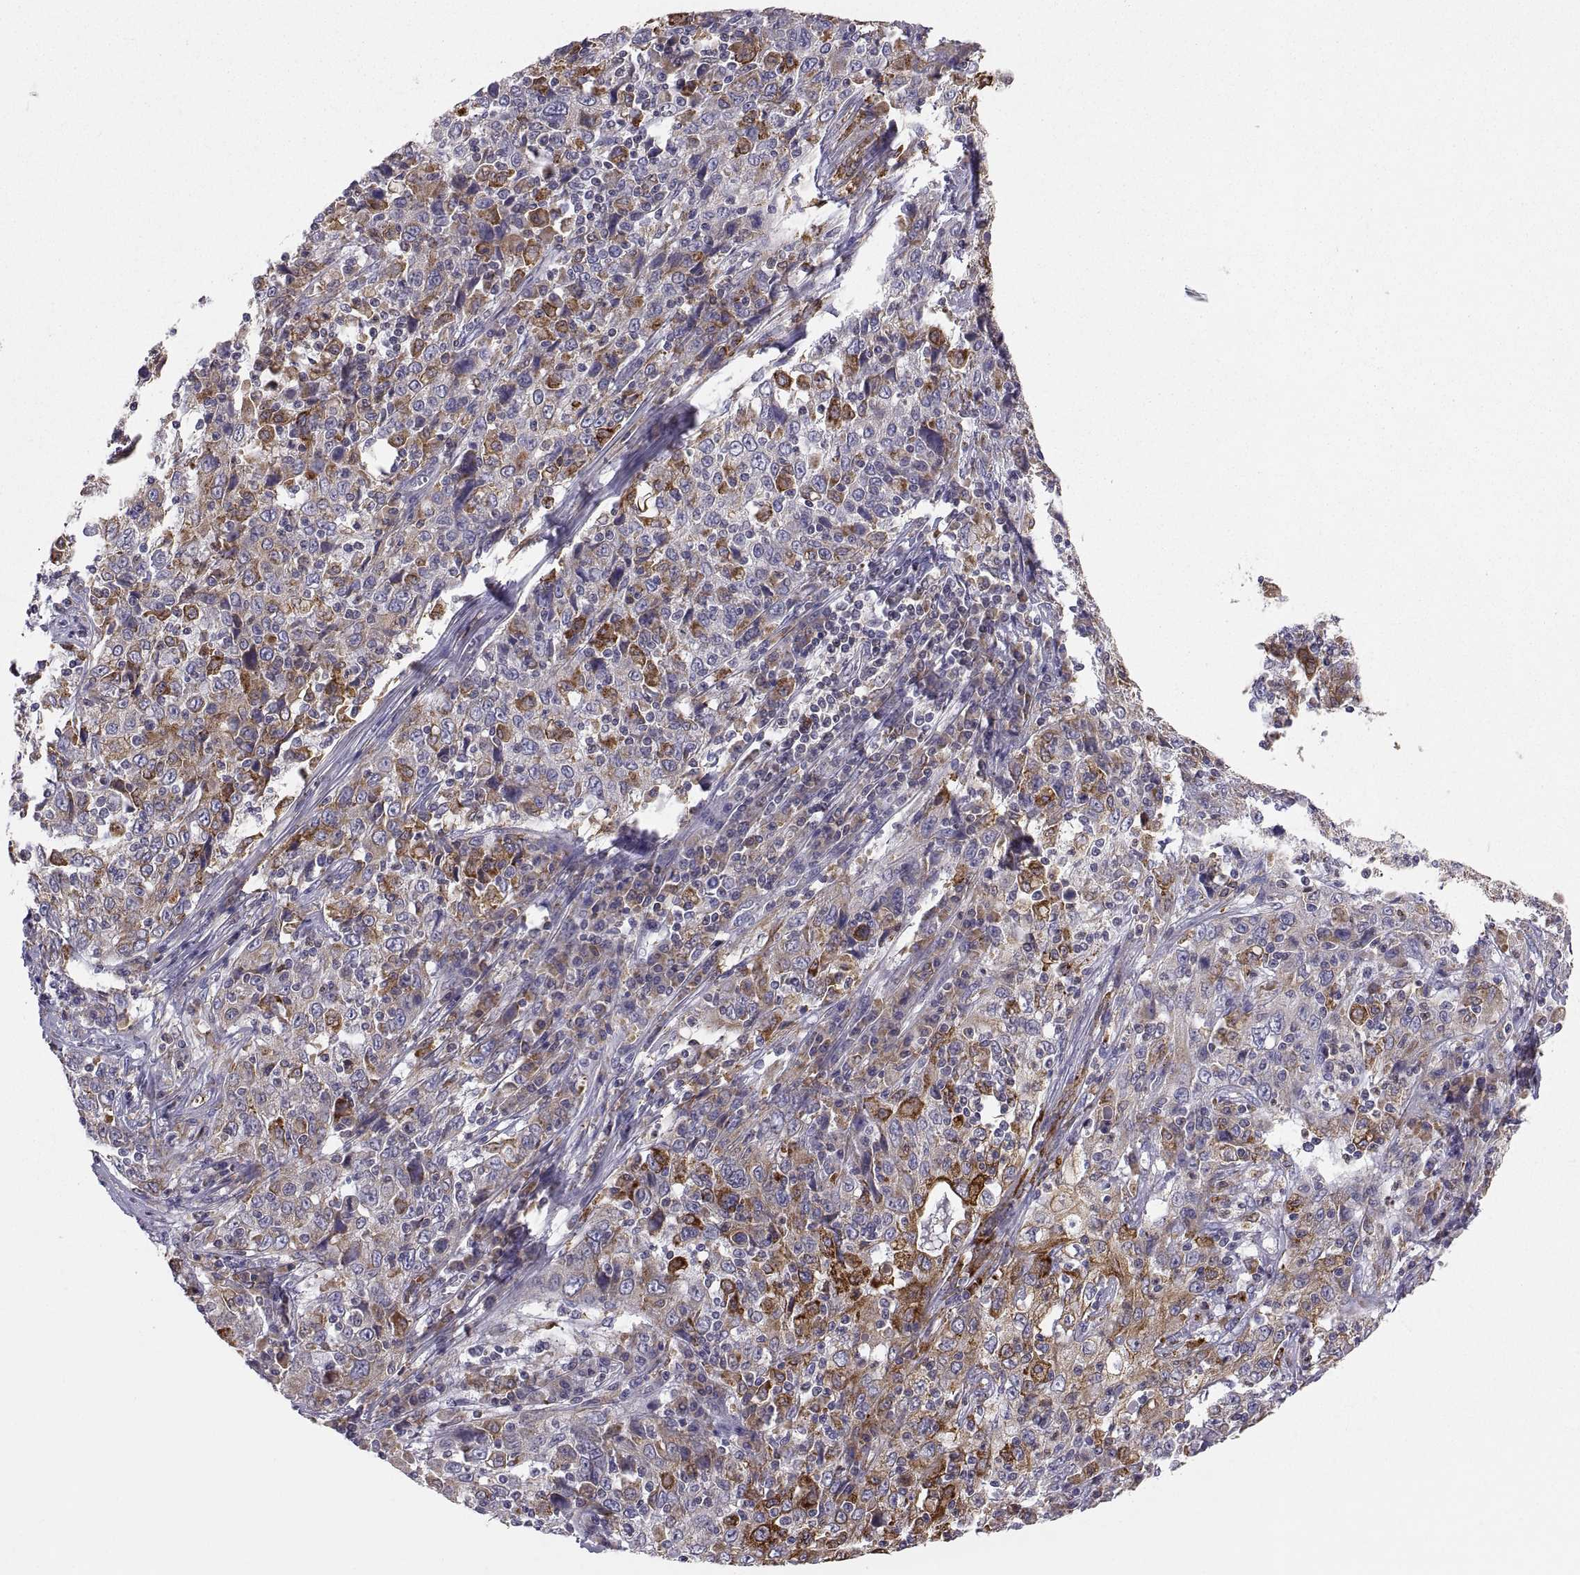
{"staining": {"intensity": "moderate", "quantity": "25%-75%", "location": "cytoplasmic/membranous"}, "tissue": "cervical cancer", "cell_type": "Tumor cells", "image_type": "cancer", "snomed": [{"axis": "morphology", "description": "Squamous cell carcinoma, NOS"}, {"axis": "topography", "description": "Cervix"}], "caption": "About 25%-75% of tumor cells in cervical cancer show moderate cytoplasmic/membranous protein expression as visualized by brown immunohistochemical staining.", "gene": "ERO1A", "patient": {"sex": "female", "age": 46}}